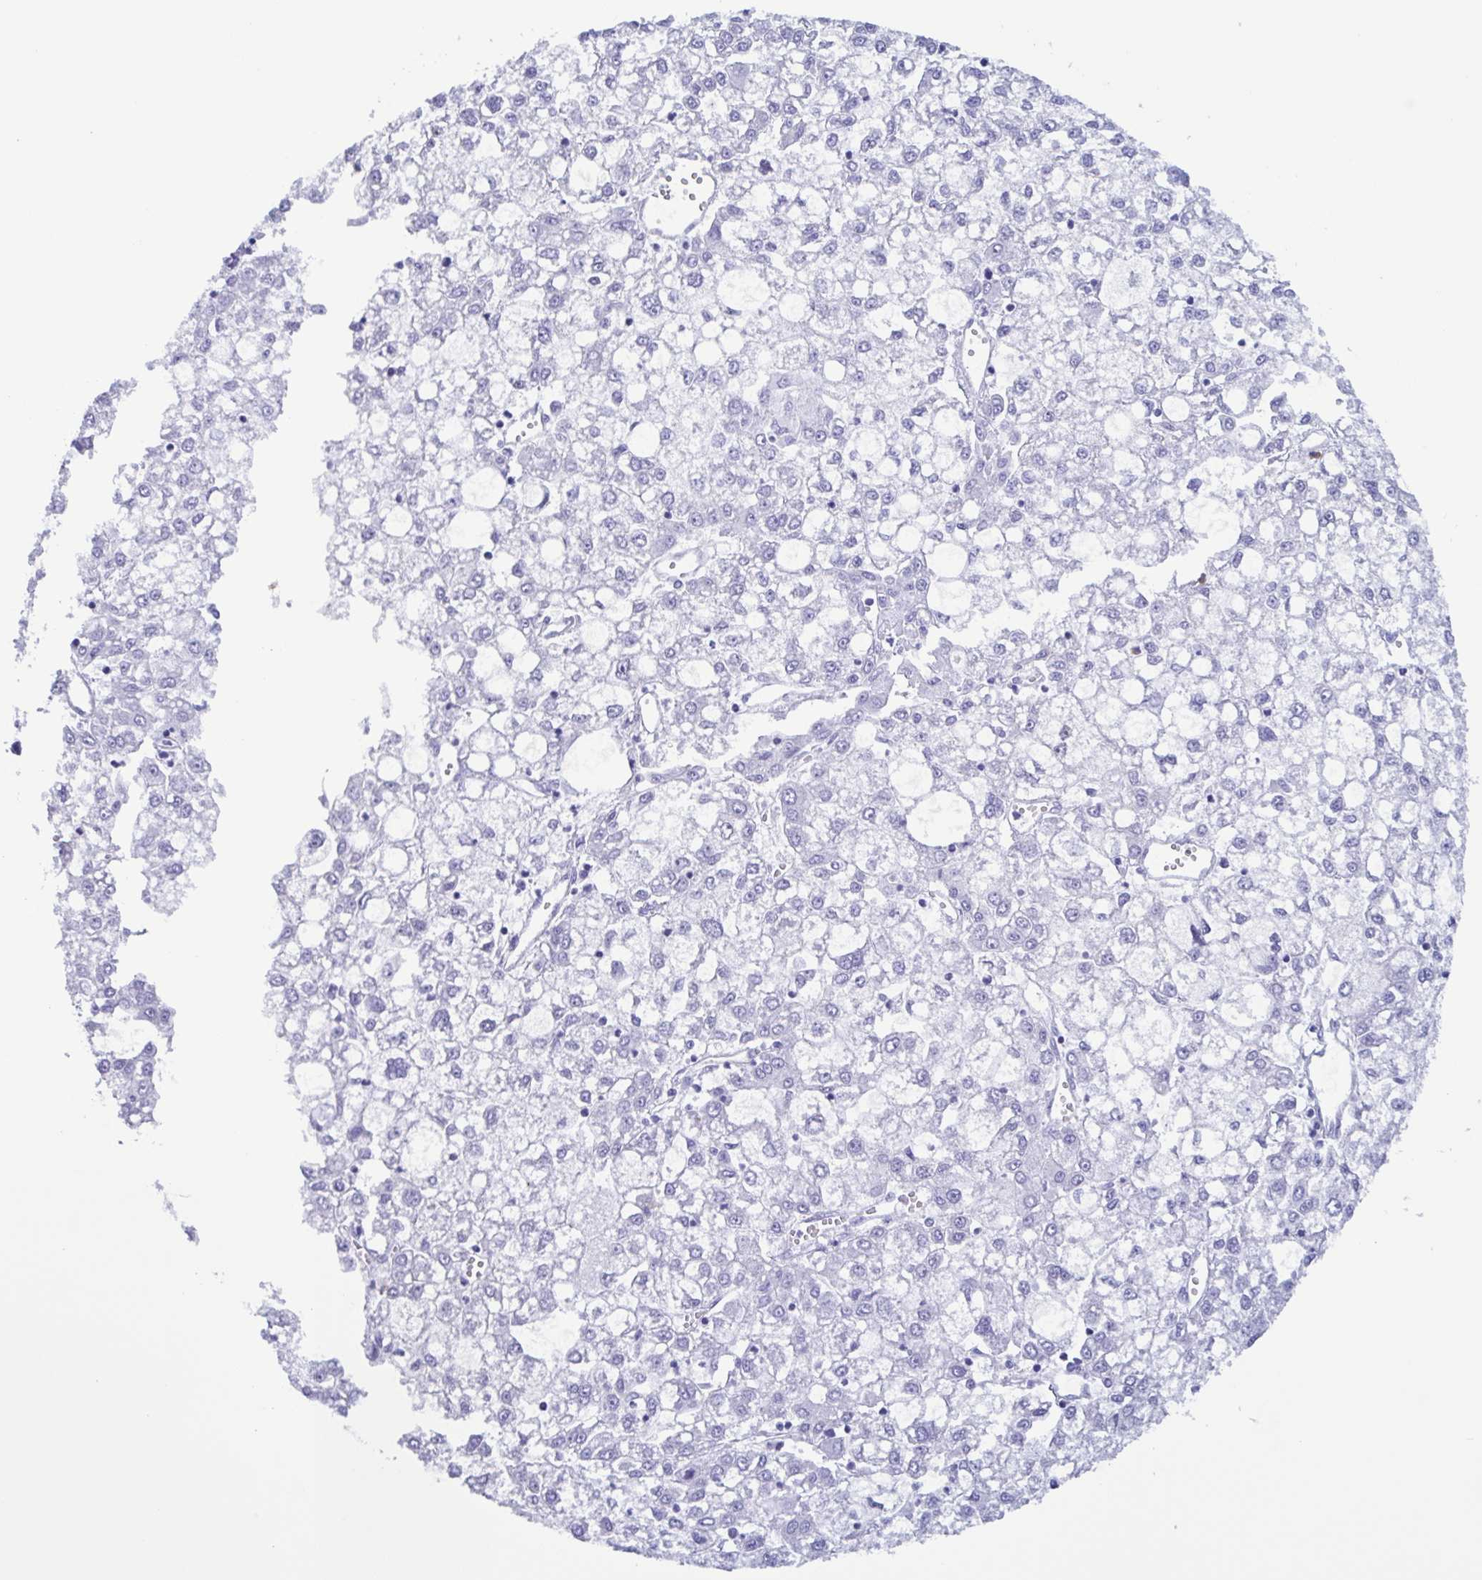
{"staining": {"intensity": "negative", "quantity": "none", "location": "none"}, "tissue": "liver cancer", "cell_type": "Tumor cells", "image_type": "cancer", "snomed": [{"axis": "morphology", "description": "Carcinoma, Hepatocellular, NOS"}, {"axis": "topography", "description": "Liver"}], "caption": "This is a histopathology image of IHC staining of liver cancer (hepatocellular carcinoma), which shows no positivity in tumor cells.", "gene": "LTF", "patient": {"sex": "male", "age": 40}}